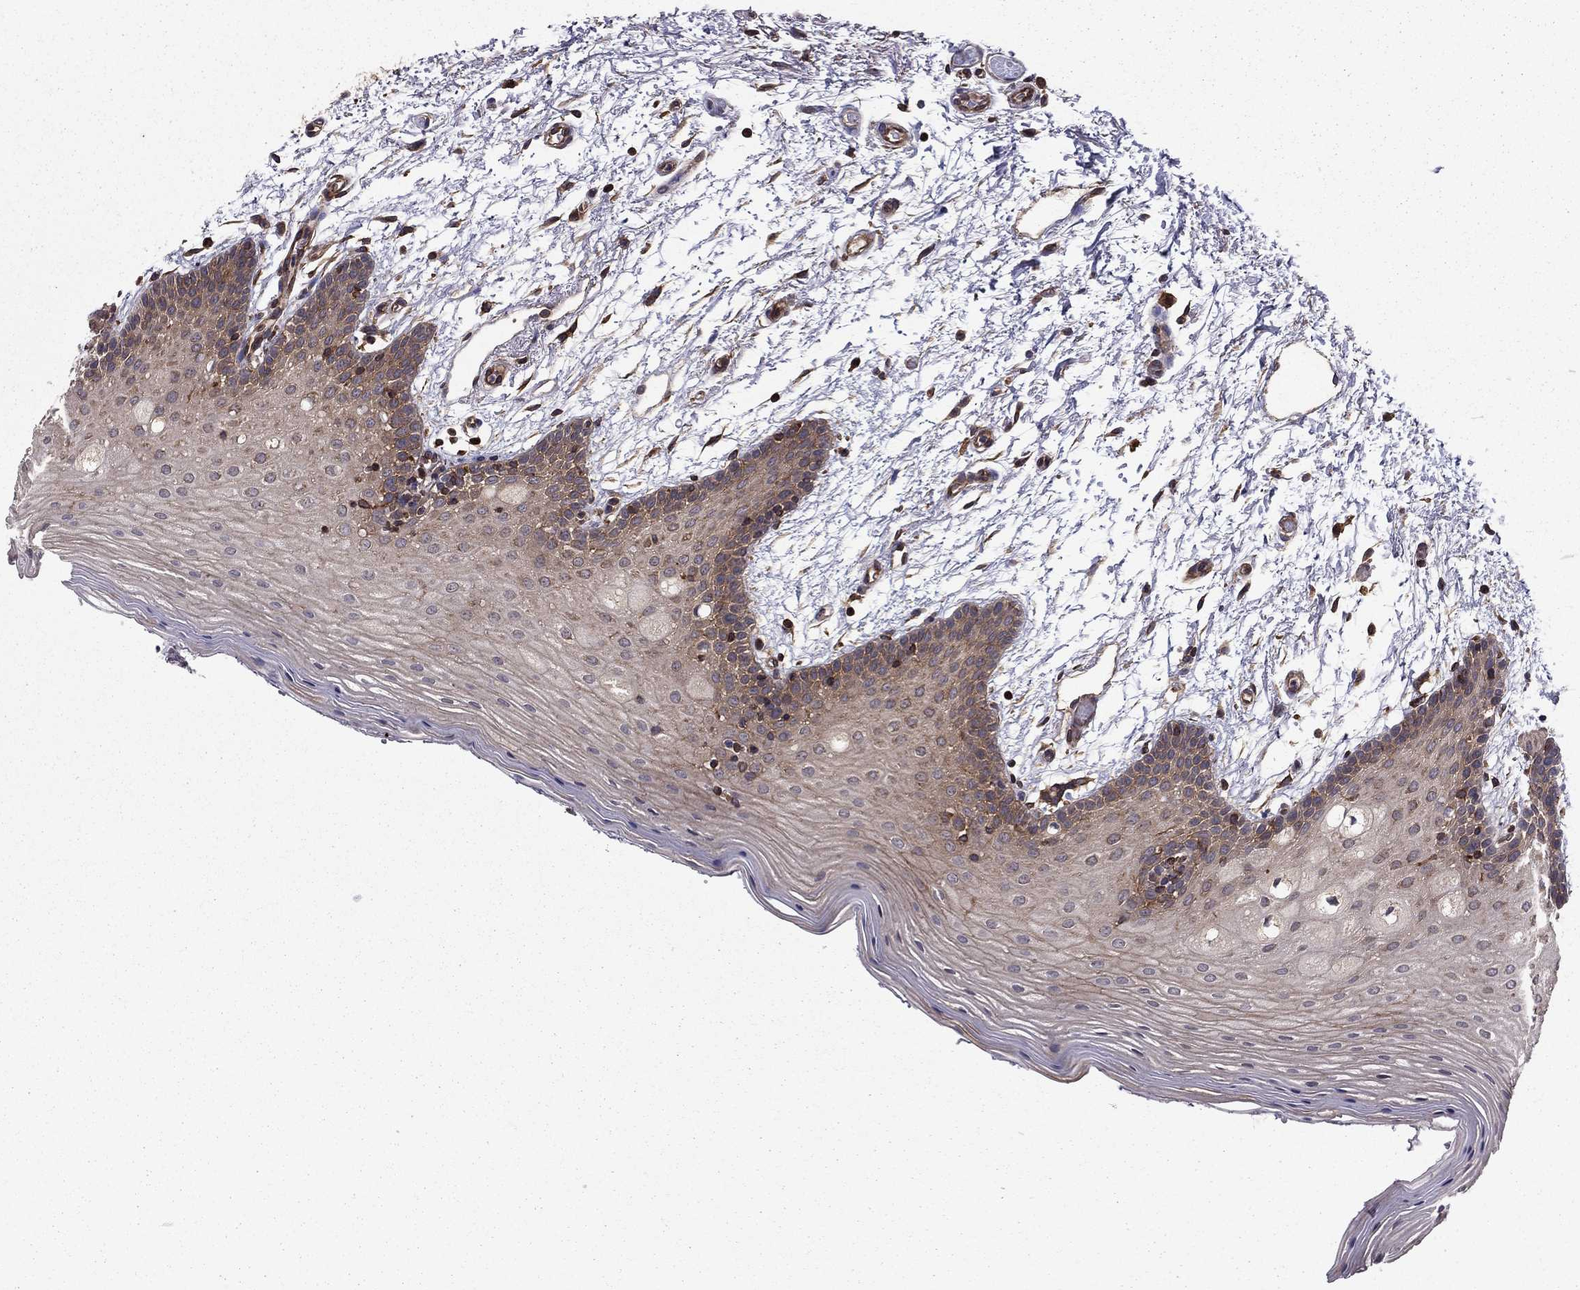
{"staining": {"intensity": "moderate", "quantity": "<25%", "location": "cytoplasmic/membranous"}, "tissue": "oral mucosa", "cell_type": "Squamous epithelial cells", "image_type": "normal", "snomed": [{"axis": "morphology", "description": "Normal tissue, NOS"}, {"axis": "topography", "description": "Oral tissue"}, {"axis": "topography", "description": "Tounge, NOS"}], "caption": "Immunohistochemistry staining of benign oral mucosa, which exhibits low levels of moderate cytoplasmic/membranous expression in approximately <25% of squamous epithelial cells indicating moderate cytoplasmic/membranous protein positivity. The staining was performed using DAB (brown) for protein detection and nuclei were counterstained in hematoxylin (blue).", "gene": "SHMT1", "patient": {"sex": "female", "age": 86}}